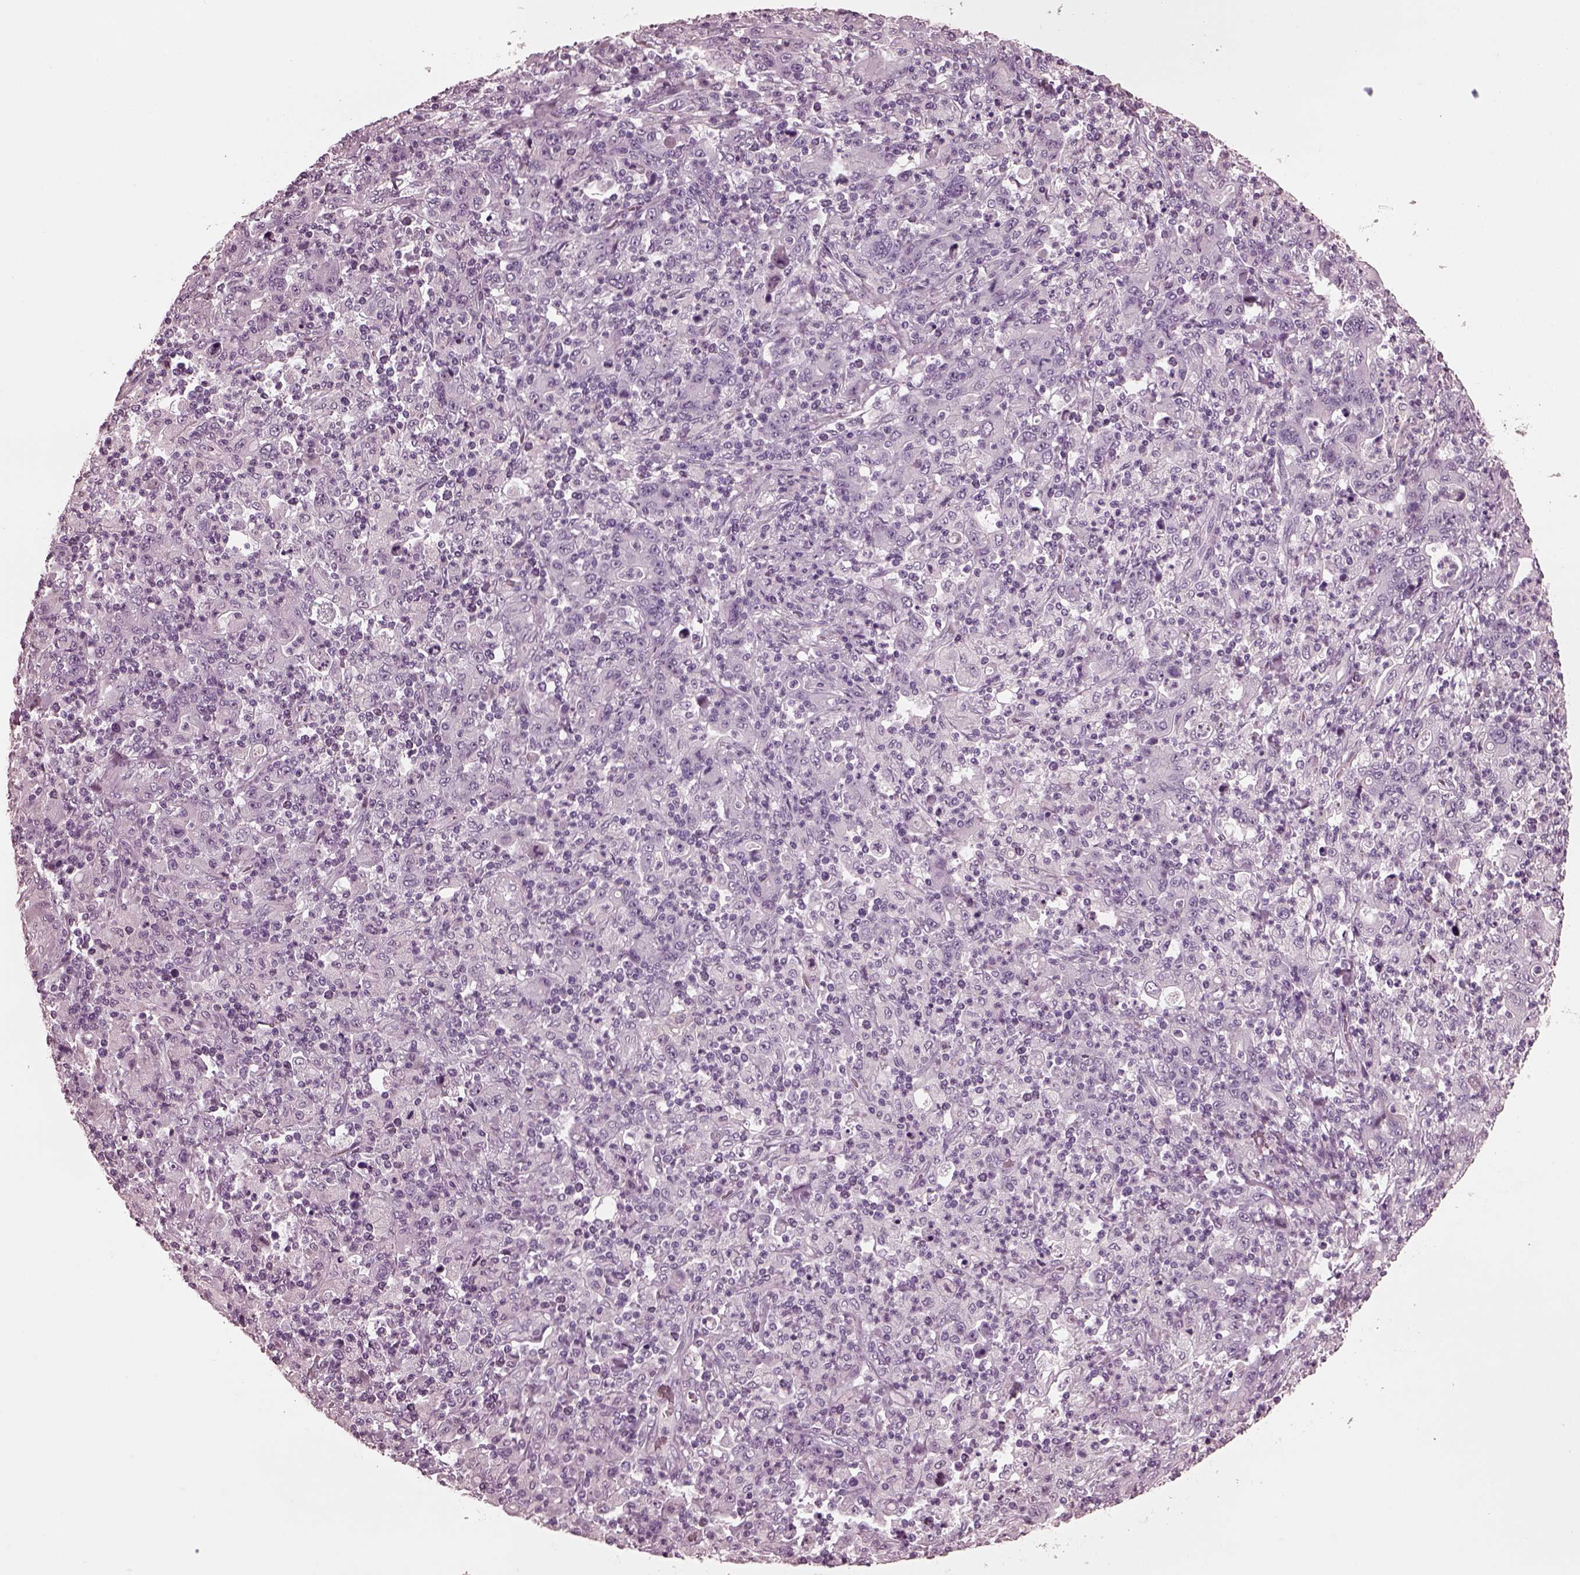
{"staining": {"intensity": "negative", "quantity": "none", "location": "none"}, "tissue": "stomach cancer", "cell_type": "Tumor cells", "image_type": "cancer", "snomed": [{"axis": "morphology", "description": "Adenocarcinoma, NOS"}, {"axis": "topography", "description": "Stomach, upper"}], "caption": "Immunohistochemical staining of adenocarcinoma (stomach) reveals no significant expression in tumor cells.", "gene": "CGA", "patient": {"sex": "male", "age": 69}}